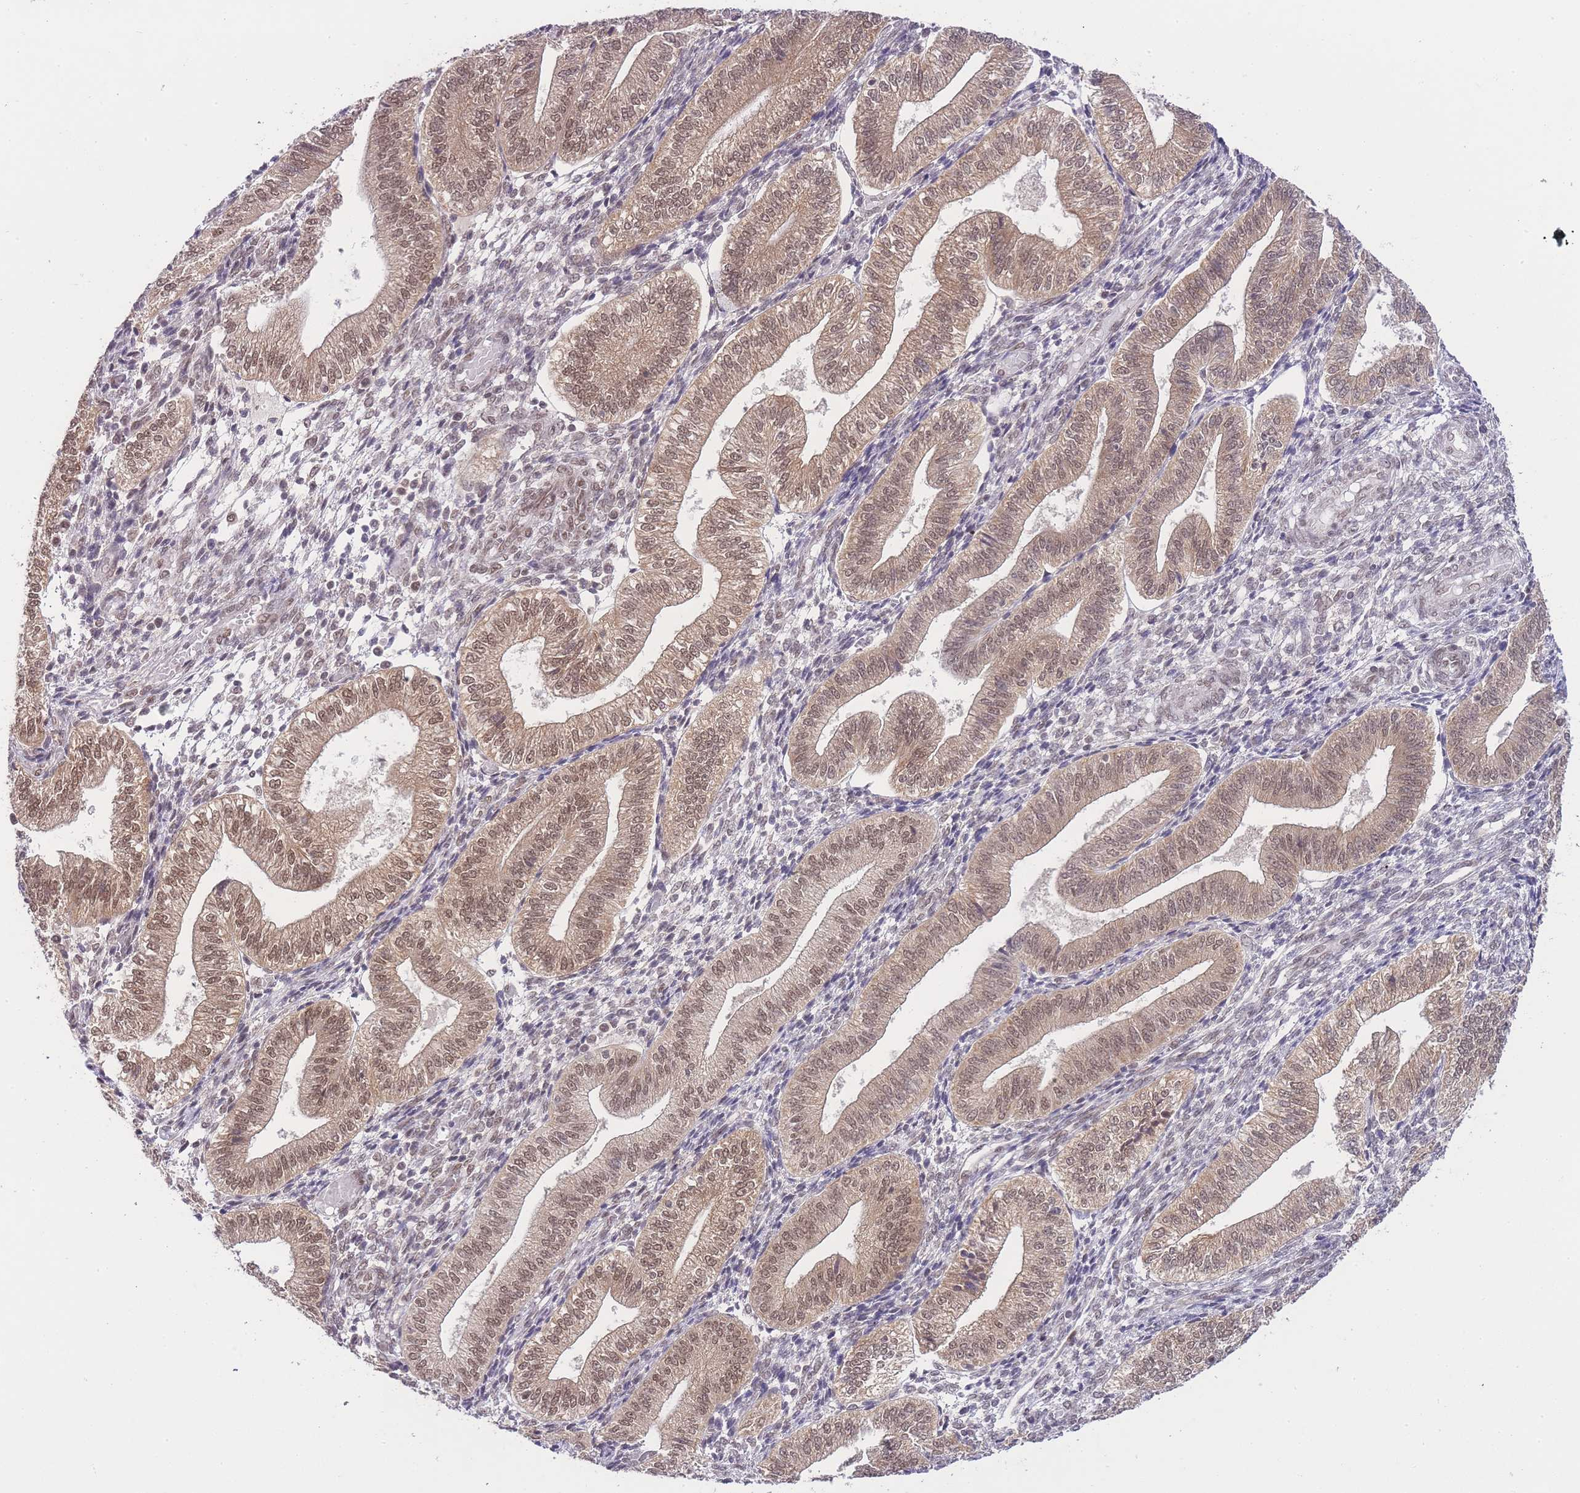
{"staining": {"intensity": "moderate", "quantity": "<25%", "location": "nuclear"}, "tissue": "endometrium", "cell_type": "Cells in endometrial stroma", "image_type": "normal", "snomed": [{"axis": "morphology", "description": "Normal tissue, NOS"}, {"axis": "topography", "description": "Endometrium"}], "caption": "IHC (DAB) staining of unremarkable human endometrium exhibits moderate nuclear protein expression in approximately <25% of cells in endometrial stroma.", "gene": "TMED3", "patient": {"sex": "female", "age": 34}}